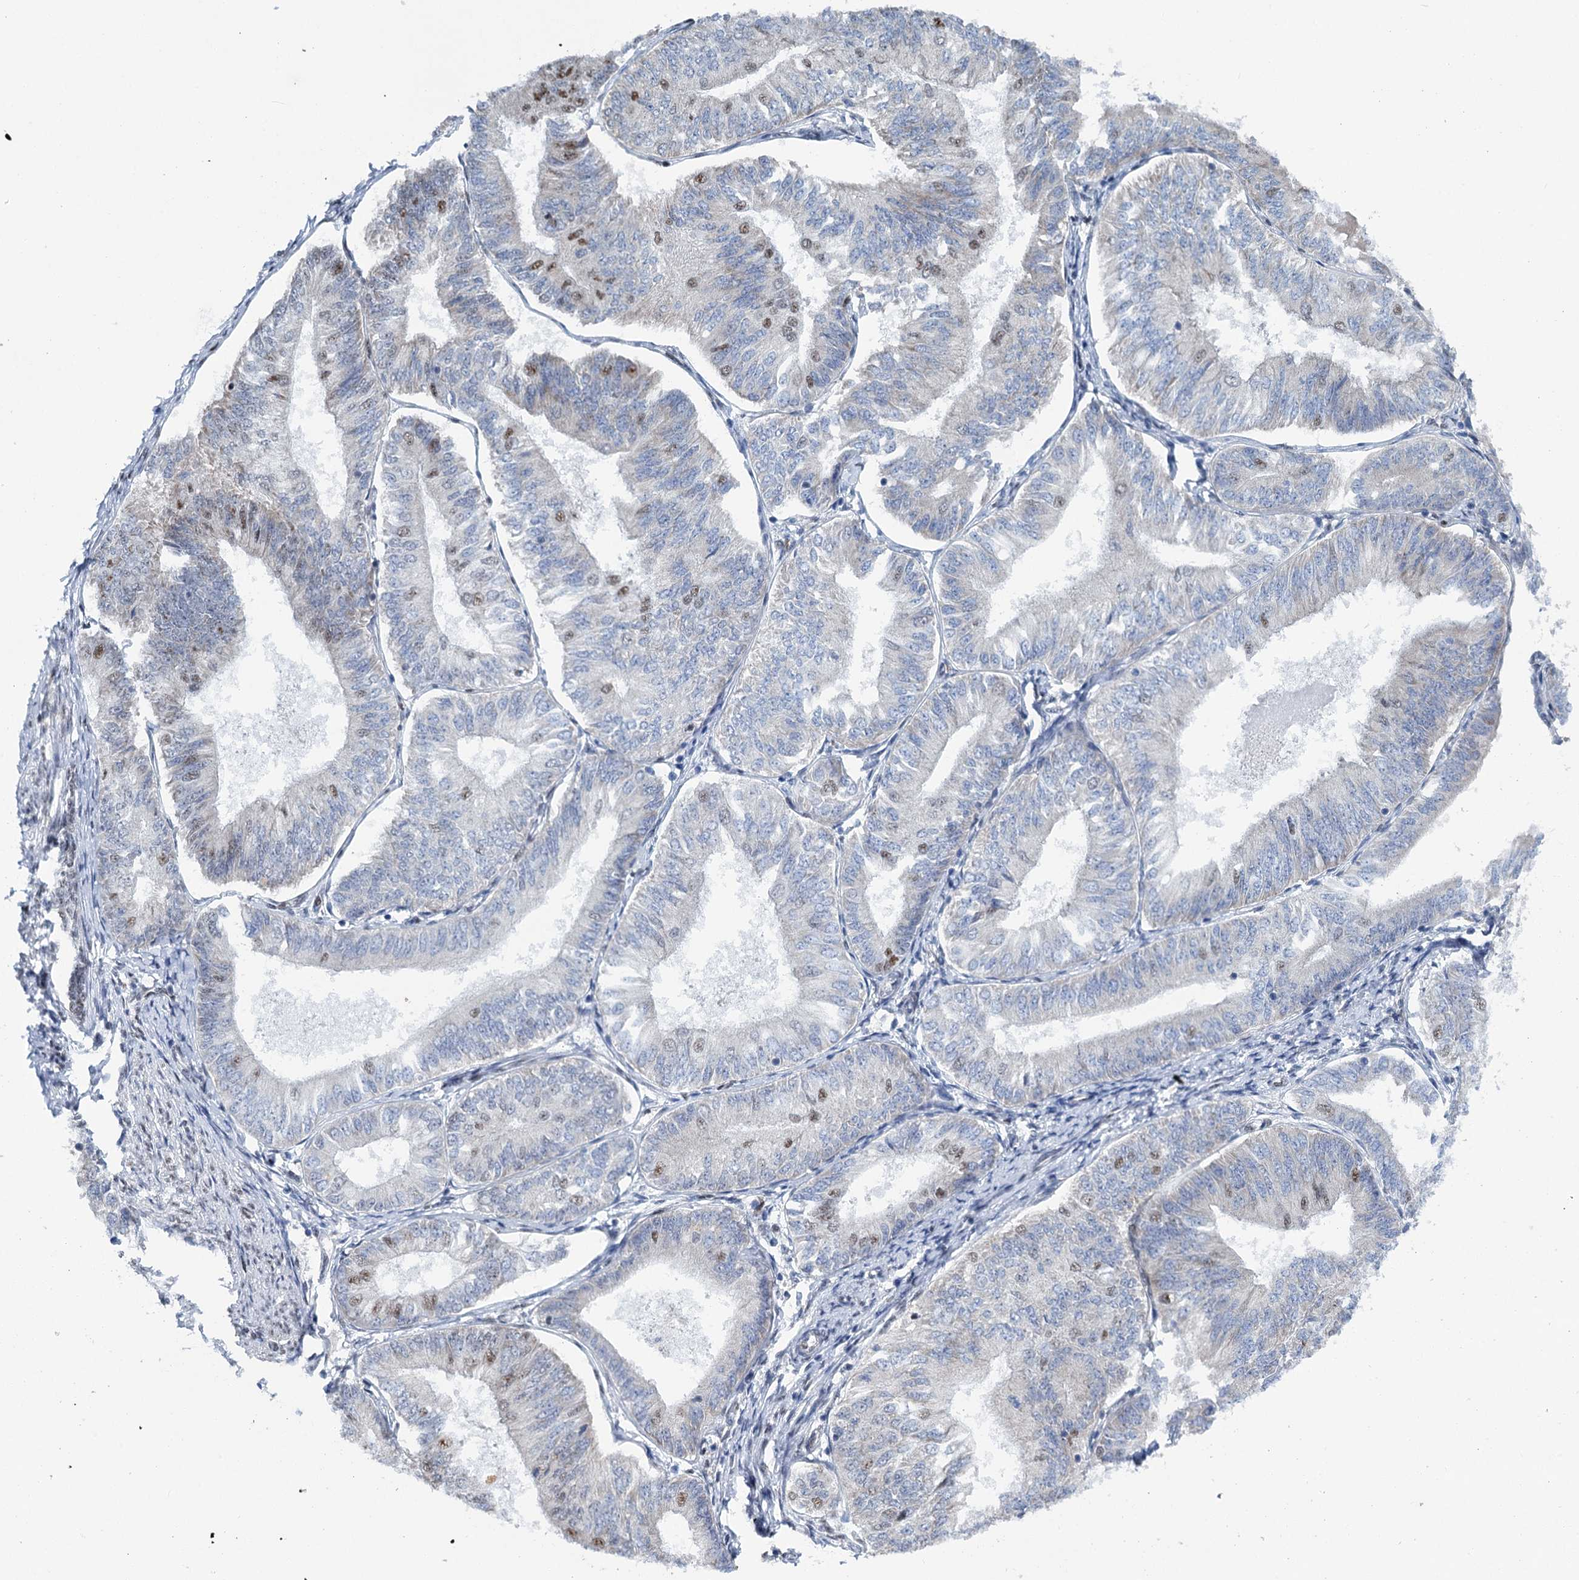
{"staining": {"intensity": "moderate", "quantity": "<25%", "location": "nuclear"}, "tissue": "endometrial cancer", "cell_type": "Tumor cells", "image_type": "cancer", "snomed": [{"axis": "morphology", "description": "Adenocarcinoma, NOS"}, {"axis": "topography", "description": "Endometrium"}], "caption": "Protein staining of endometrial cancer tissue displays moderate nuclear staining in about <25% of tumor cells. Using DAB (3,3'-diaminobenzidine) (brown) and hematoxylin (blue) stains, captured at high magnification using brightfield microscopy.", "gene": "SREK1", "patient": {"sex": "female", "age": 58}}